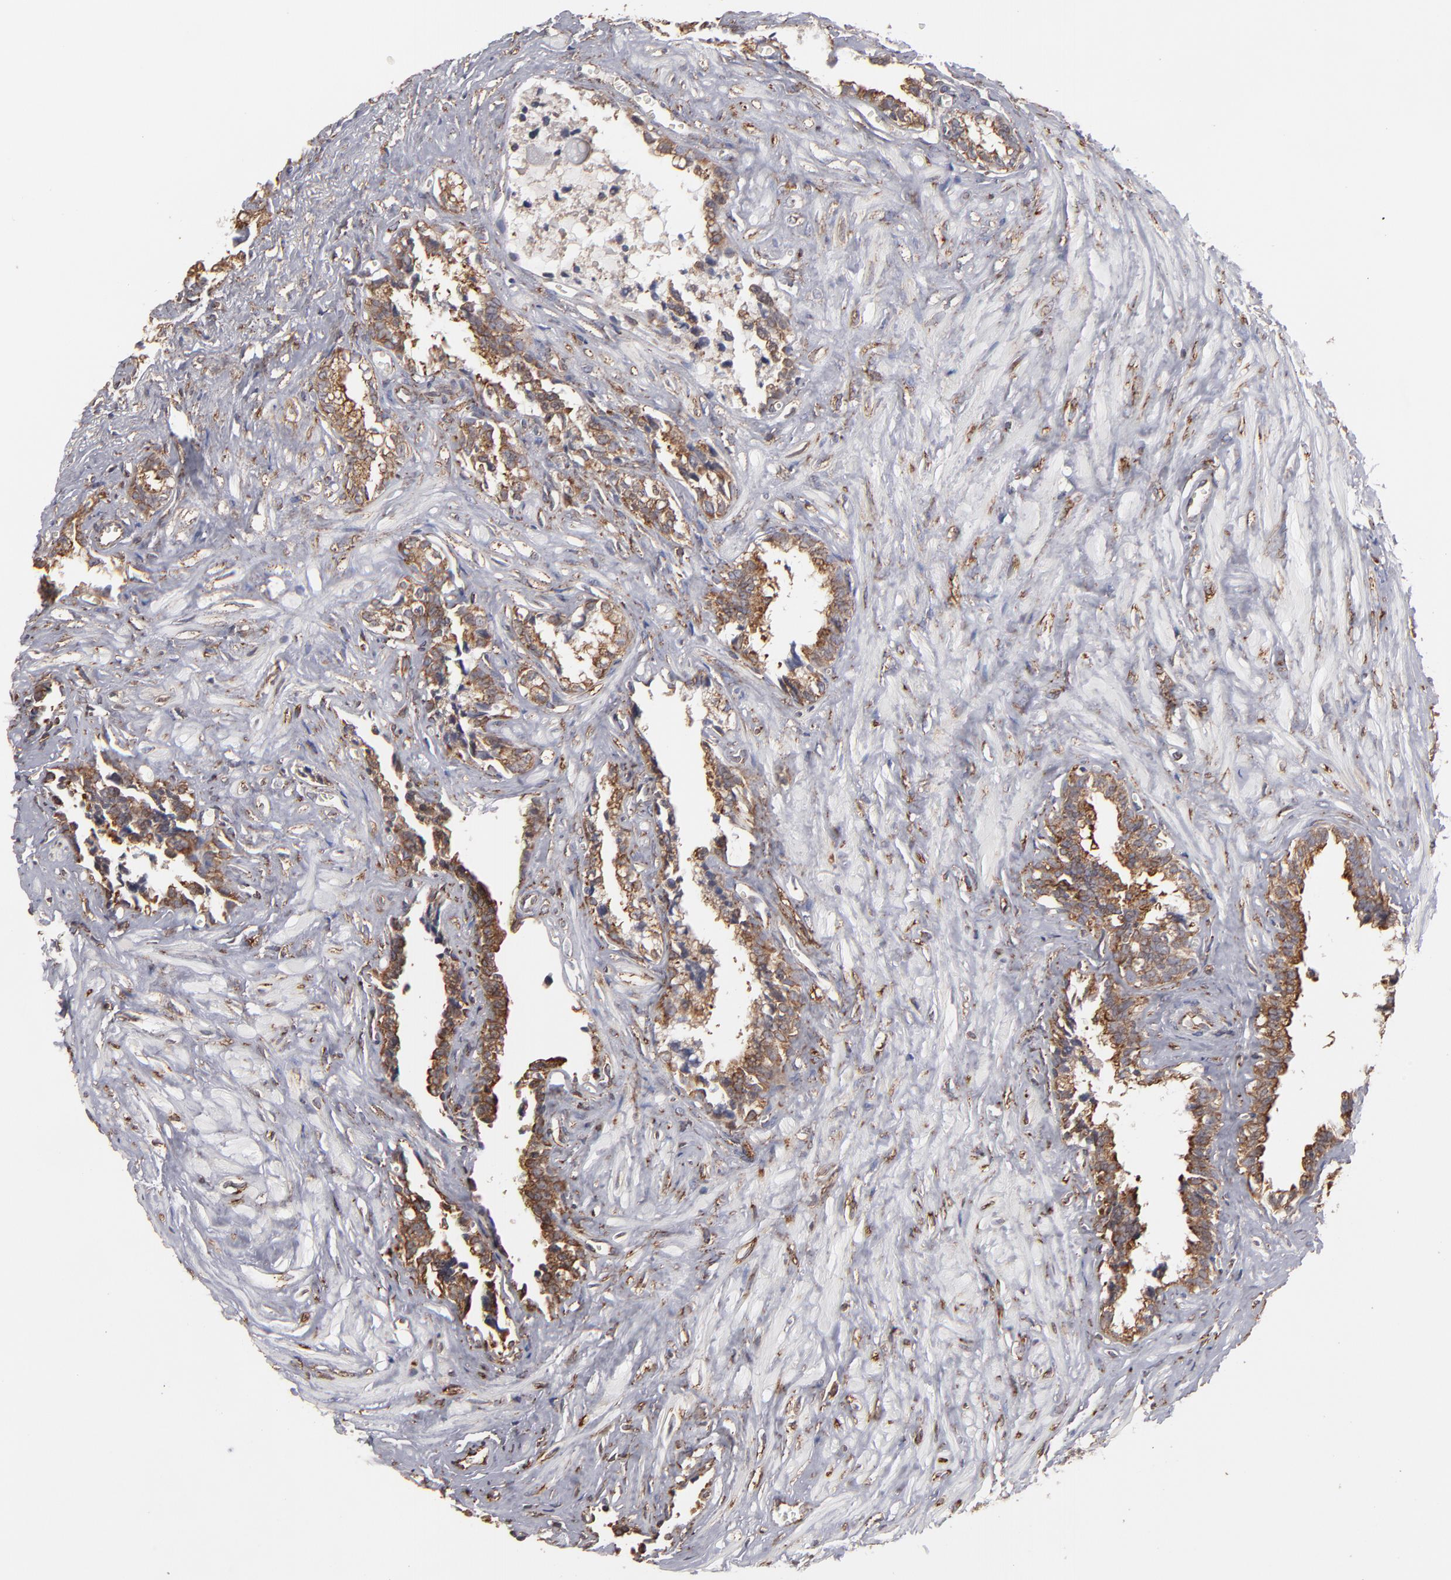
{"staining": {"intensity": "strong", "quantity": ">75%", "location": "cytoplasmic/membranous"}, "tissue": "seminal vesicle", "cell_type": "Glandular cells", "image_type": "normal", "snomed": [{"axis": "morphology", "description": "Normal tissue, NOS"}, {"axis": "topography", "description": "Seminal veicle"}], "caption": "A high-resolution histopathology image shows IHC staining of normal seminal vesicle, which displays strong cytoplasmic/membranous positivity in about >75% of glandular cells.", "gene": "KTN1", "patient": {"sex": "male", "age": 60}}